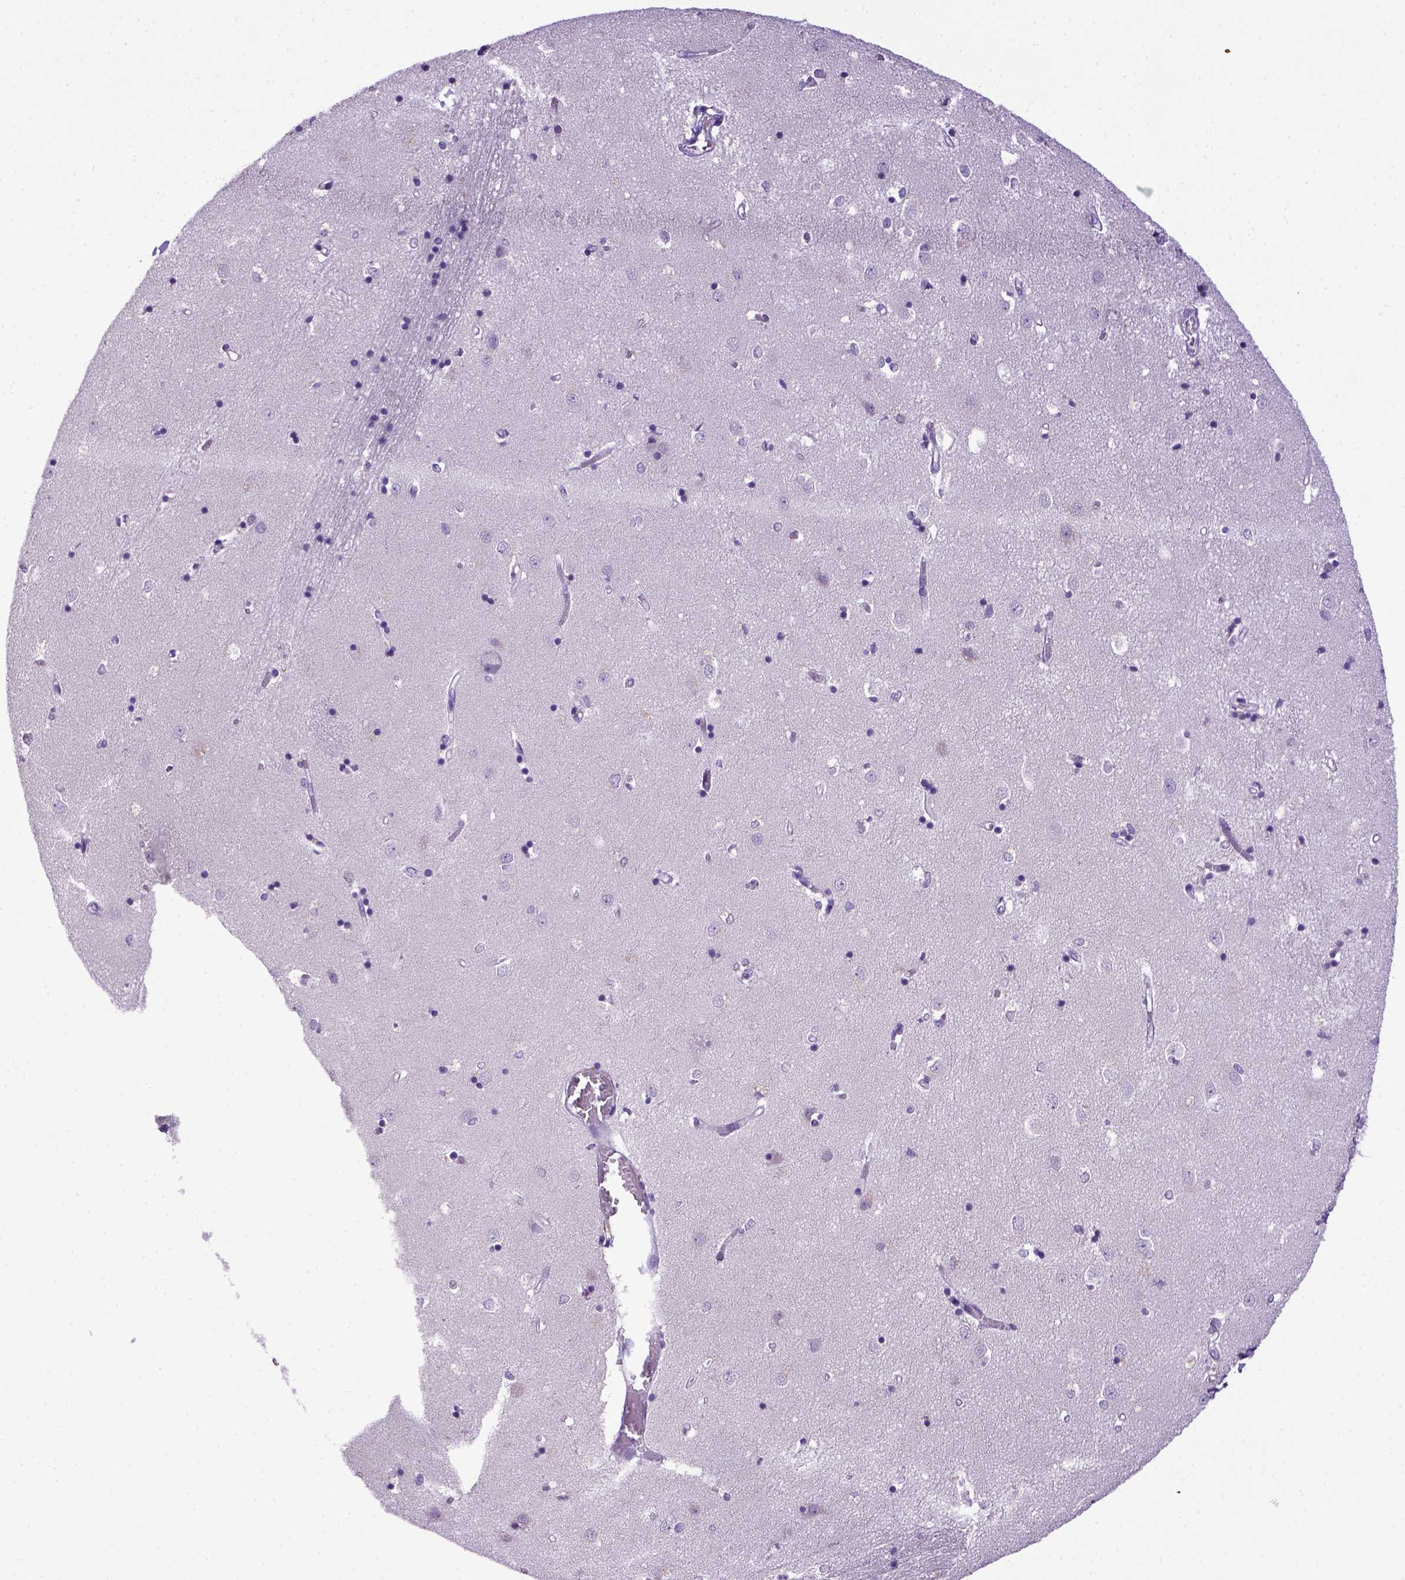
{"staining": {"intensity": "negative", "quantity": "none", "location": "none"}, "tissue": "caudate", "cell_type": "Glial cells", "image_type": "normal", "snomed": [{"axis": "morphology", "description": "Normal tissue, NOS"}, {"axis": "topography", "description": "Lateral ventricle wall"}], "caption": "High power microscopy photomicrograph of an immunohistochemistry (IHC) histopathology image of normal caudate, revealing no significant staining in glial cells. (DAB immunohistochemistry (IHC) with hematoxylin counter stain).", "gene": "CDH1", "patient": {"sex": "male", "age": 54}}